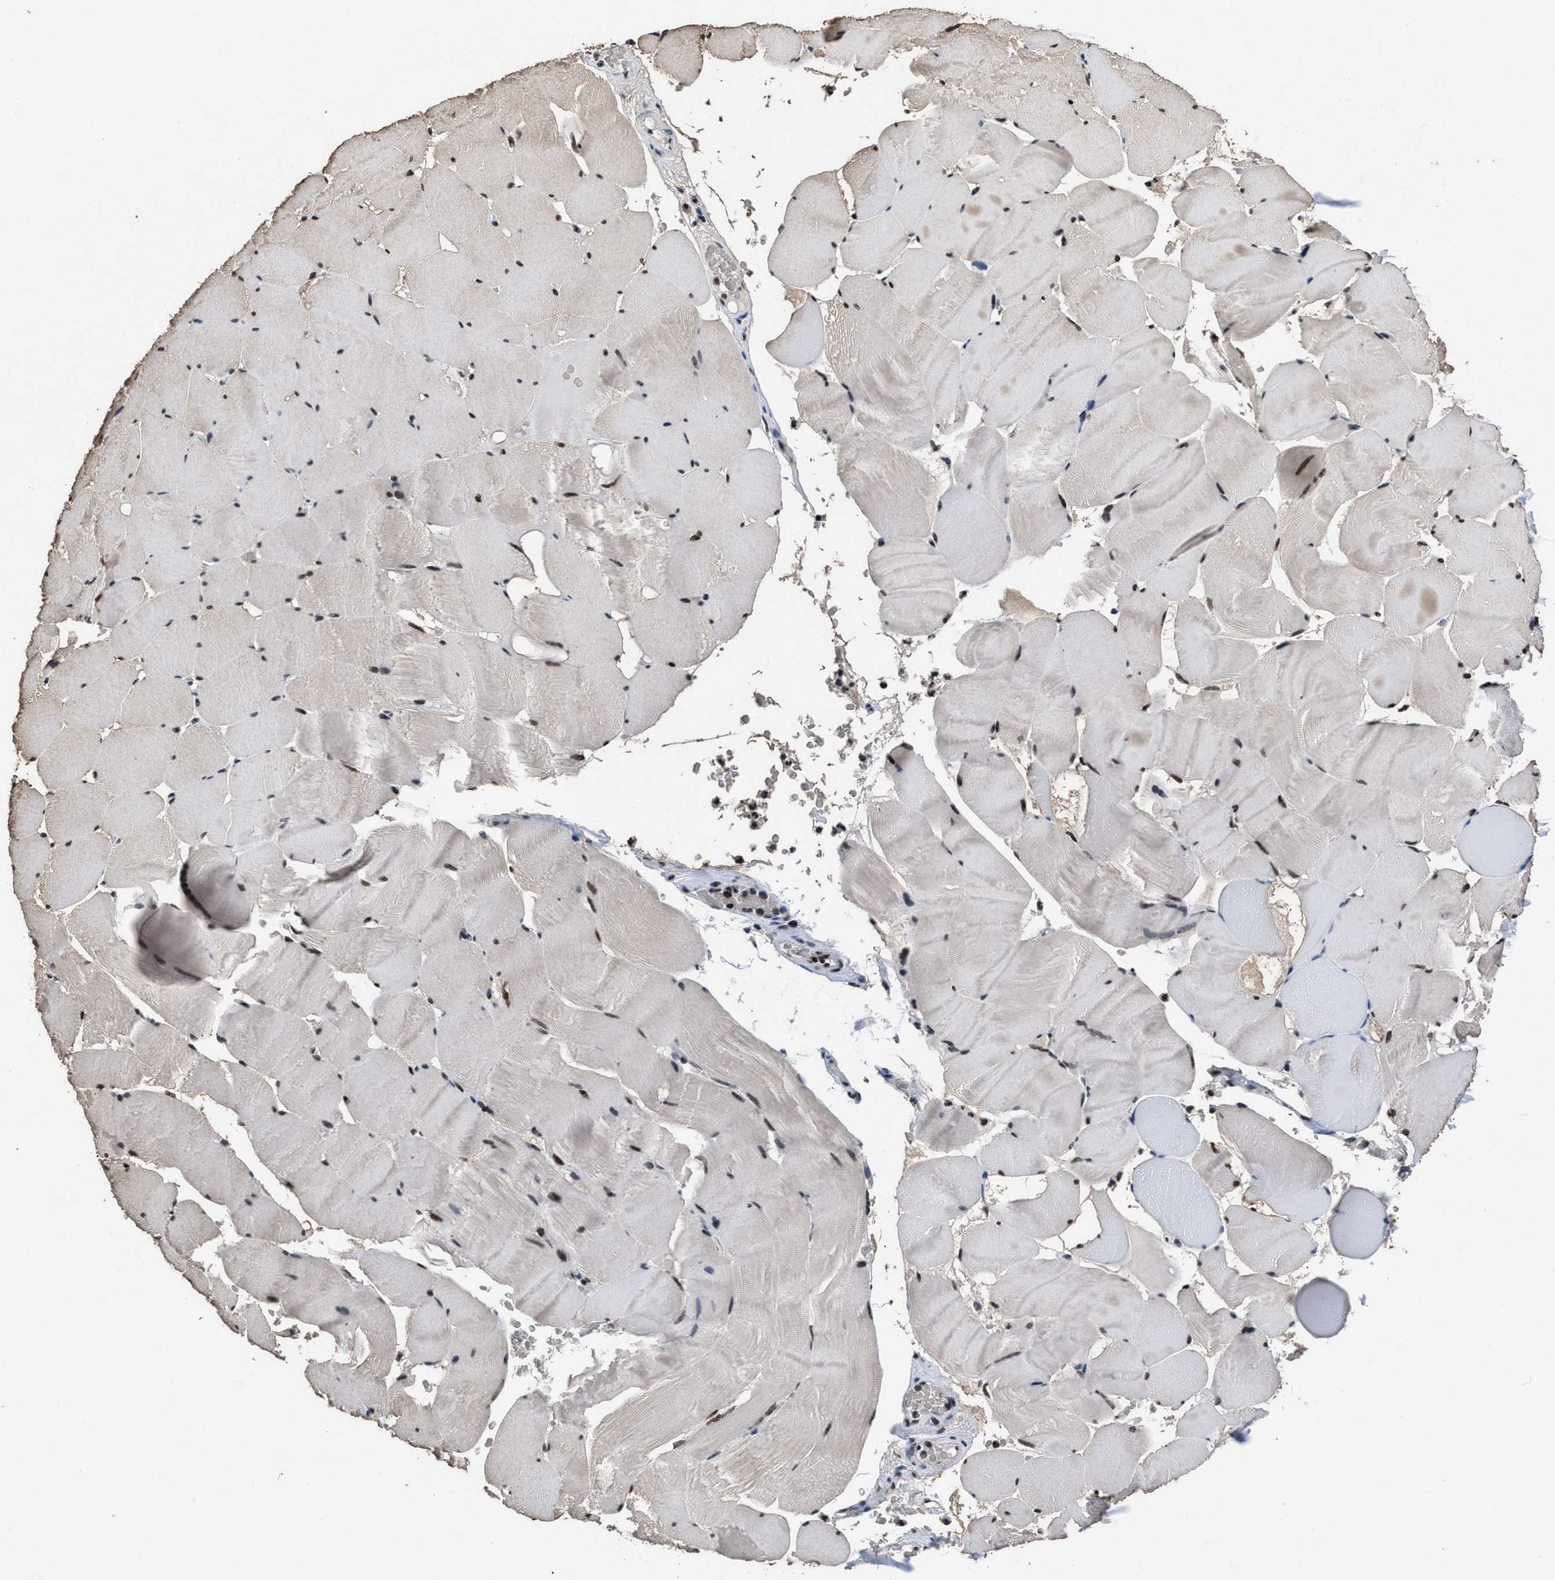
{"staining": {"intensity": "moderate", "quantity": "<25%", "location": "nuclear"}, "tissue": "skeletal muscle", "cell_type": "Myocytes", "image_type": "normal", "snomed": [{"axis": "morphology", "description": "Normal tissue, NOS"}, {"axis": "topography", "description": "Skeletal muscle"}], "caption": "The image reveals a brown stain indicating the presence of a protein in the nuclear of myocytes in skeletal muscle. Nuclei are stained in blue.", "gene": "WDR81", "patient": {"sex": "male", "age": 62}}